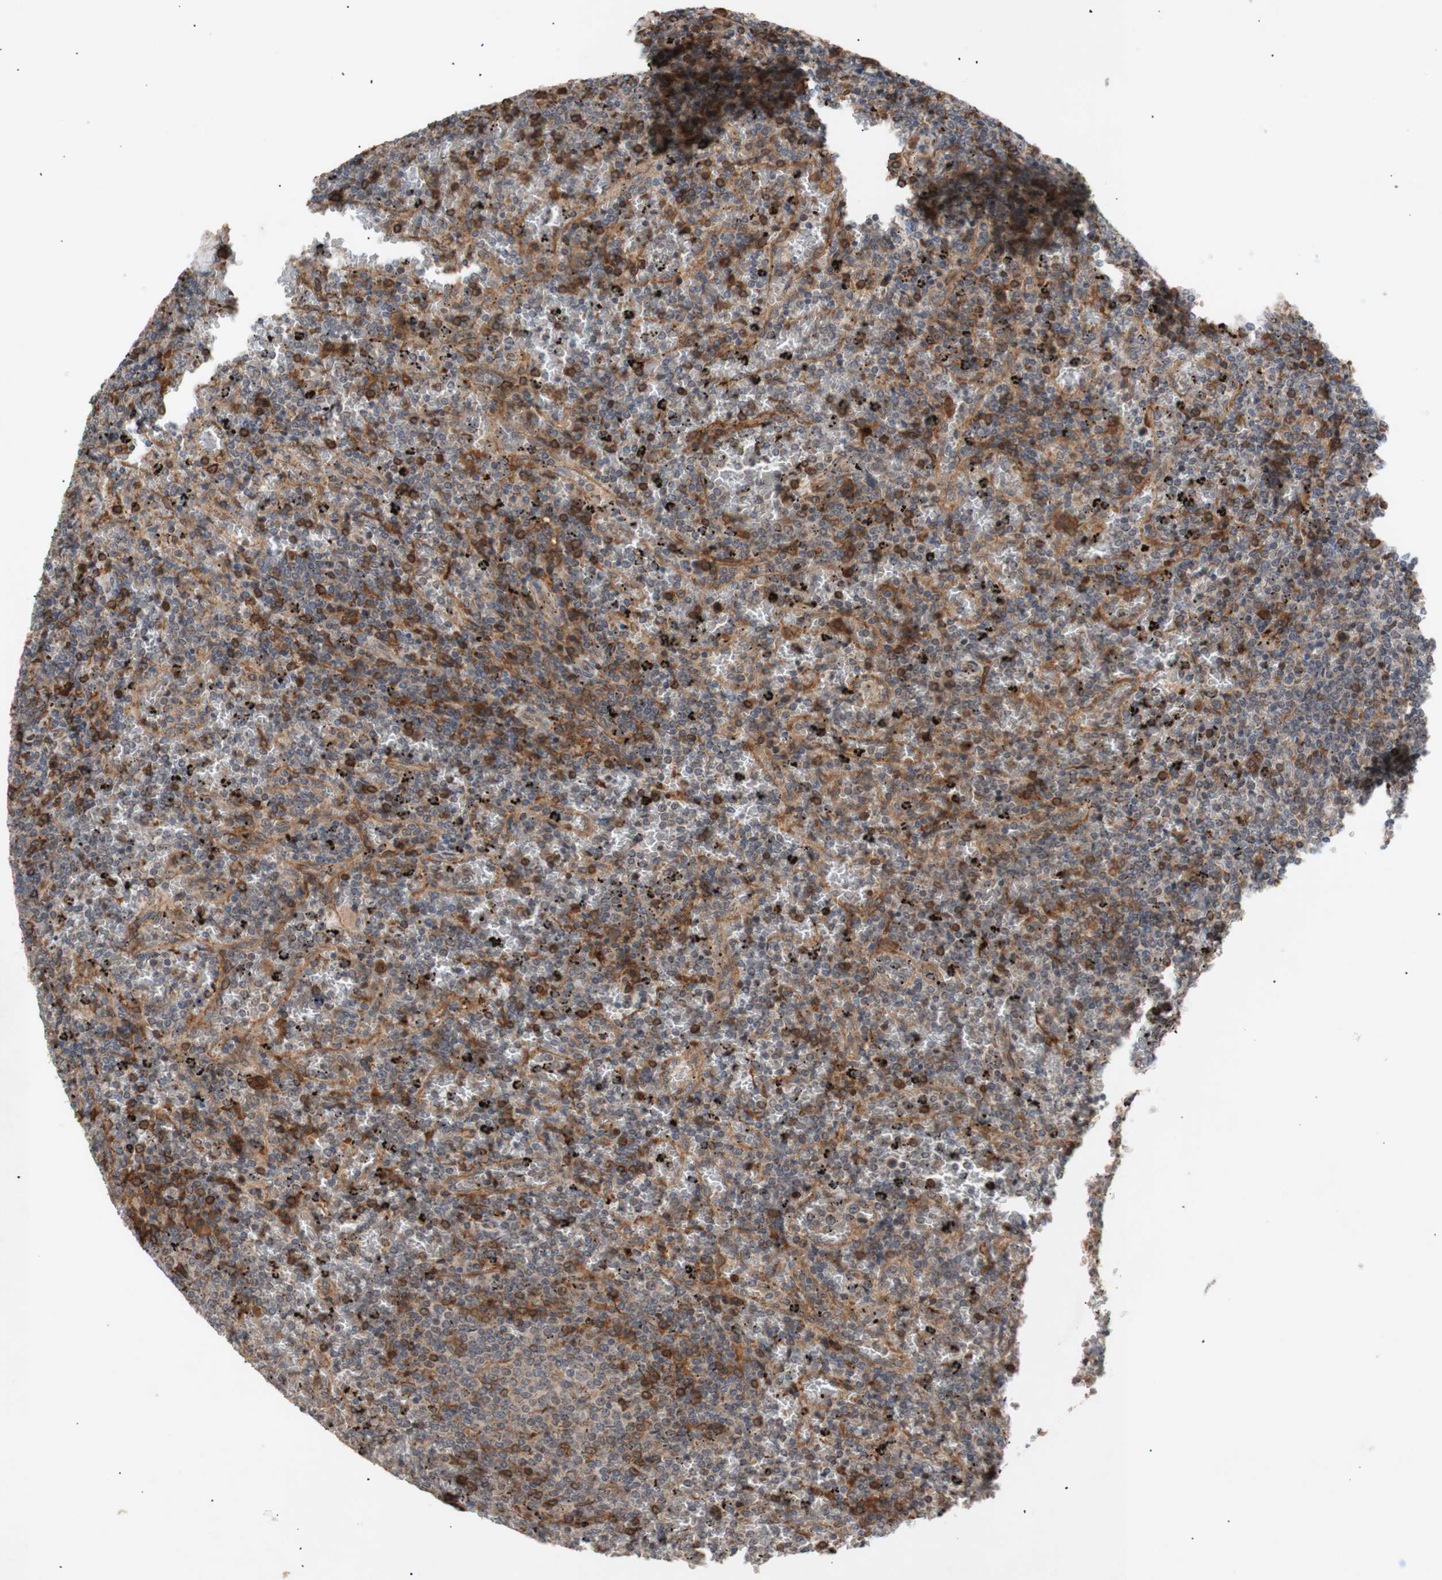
{"staining": {"intensity": "strong", "quantity": "25%-75%", "location": "cytoplasmic/membranous"}, "tissue": "lymphoma", "cell_type": "Tumor cells", "image_type": "cancer", "snomed": [{"axis": "morphology", "description": "Malignant lymphoma, non-Hodgkin's type, Low grade"}, {"axis": "topography", "description": "Spleen"}], "caption": "Immunohistochemical staining of human lymphoma displays high levels of strong cytoplasmic/membranous expression in about 25%-75% of tumor cells.", "gene": "PKN1", "patient": {"sex": "female", "age": 77}}